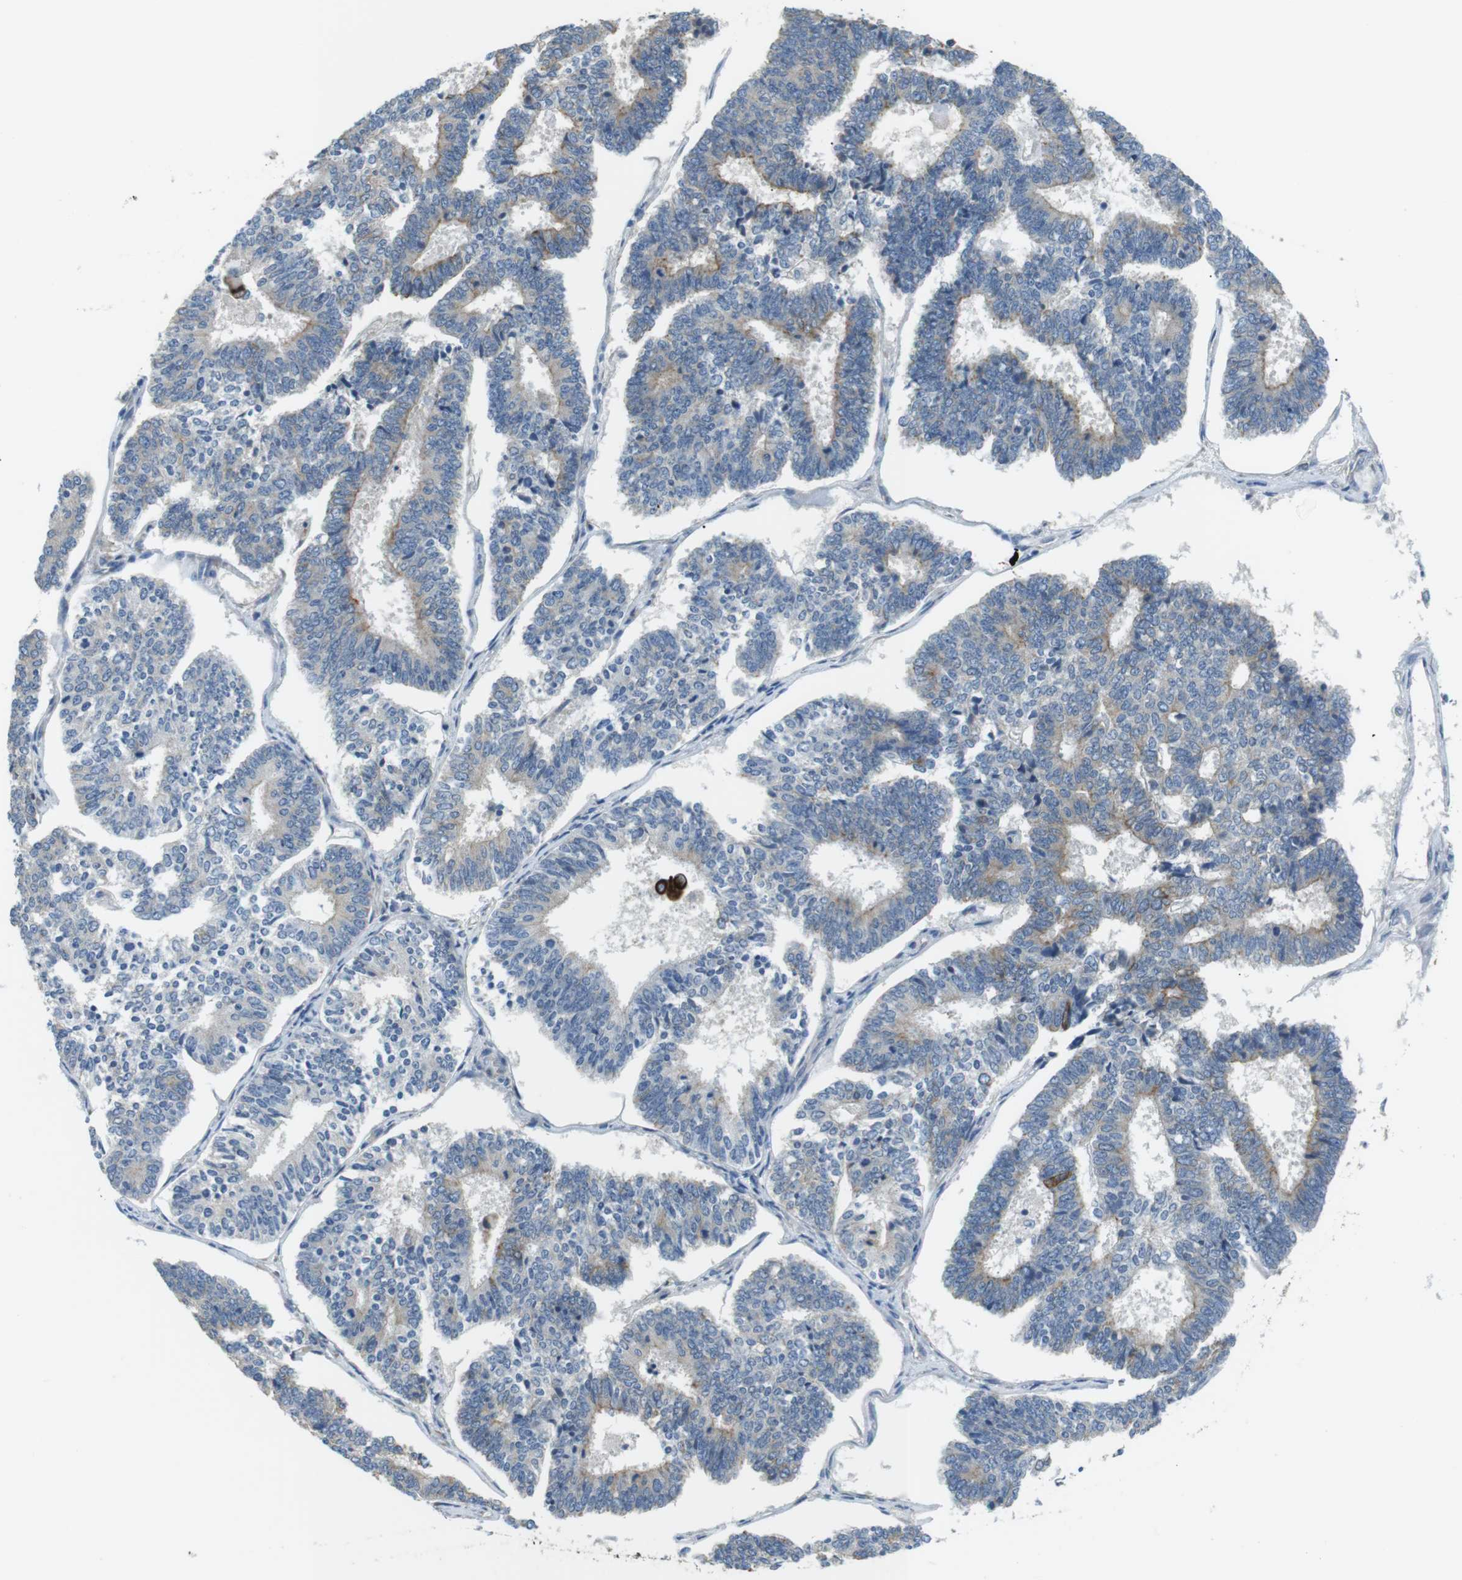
{"staining": {"intensity": "weak", "quantity": "<25%", "location": "cytoplasmic/membranous"}, "tissue": "endometrial cancer", "cell_type": "Tumor cells", "image_type": "cancer", "snomed": [{"axis": "morphology", "description": "Adenocarcinoma, NOS"}, {"axis": "topography", "description": "Endometrium"}], "caption": "This is a photomicrograph of immunohistochemistry staining of endometrial cancer, which shows no expression in tumor cells.", "gene": "UNC5CL", "patient": {"sex": "female", "age": 70}}